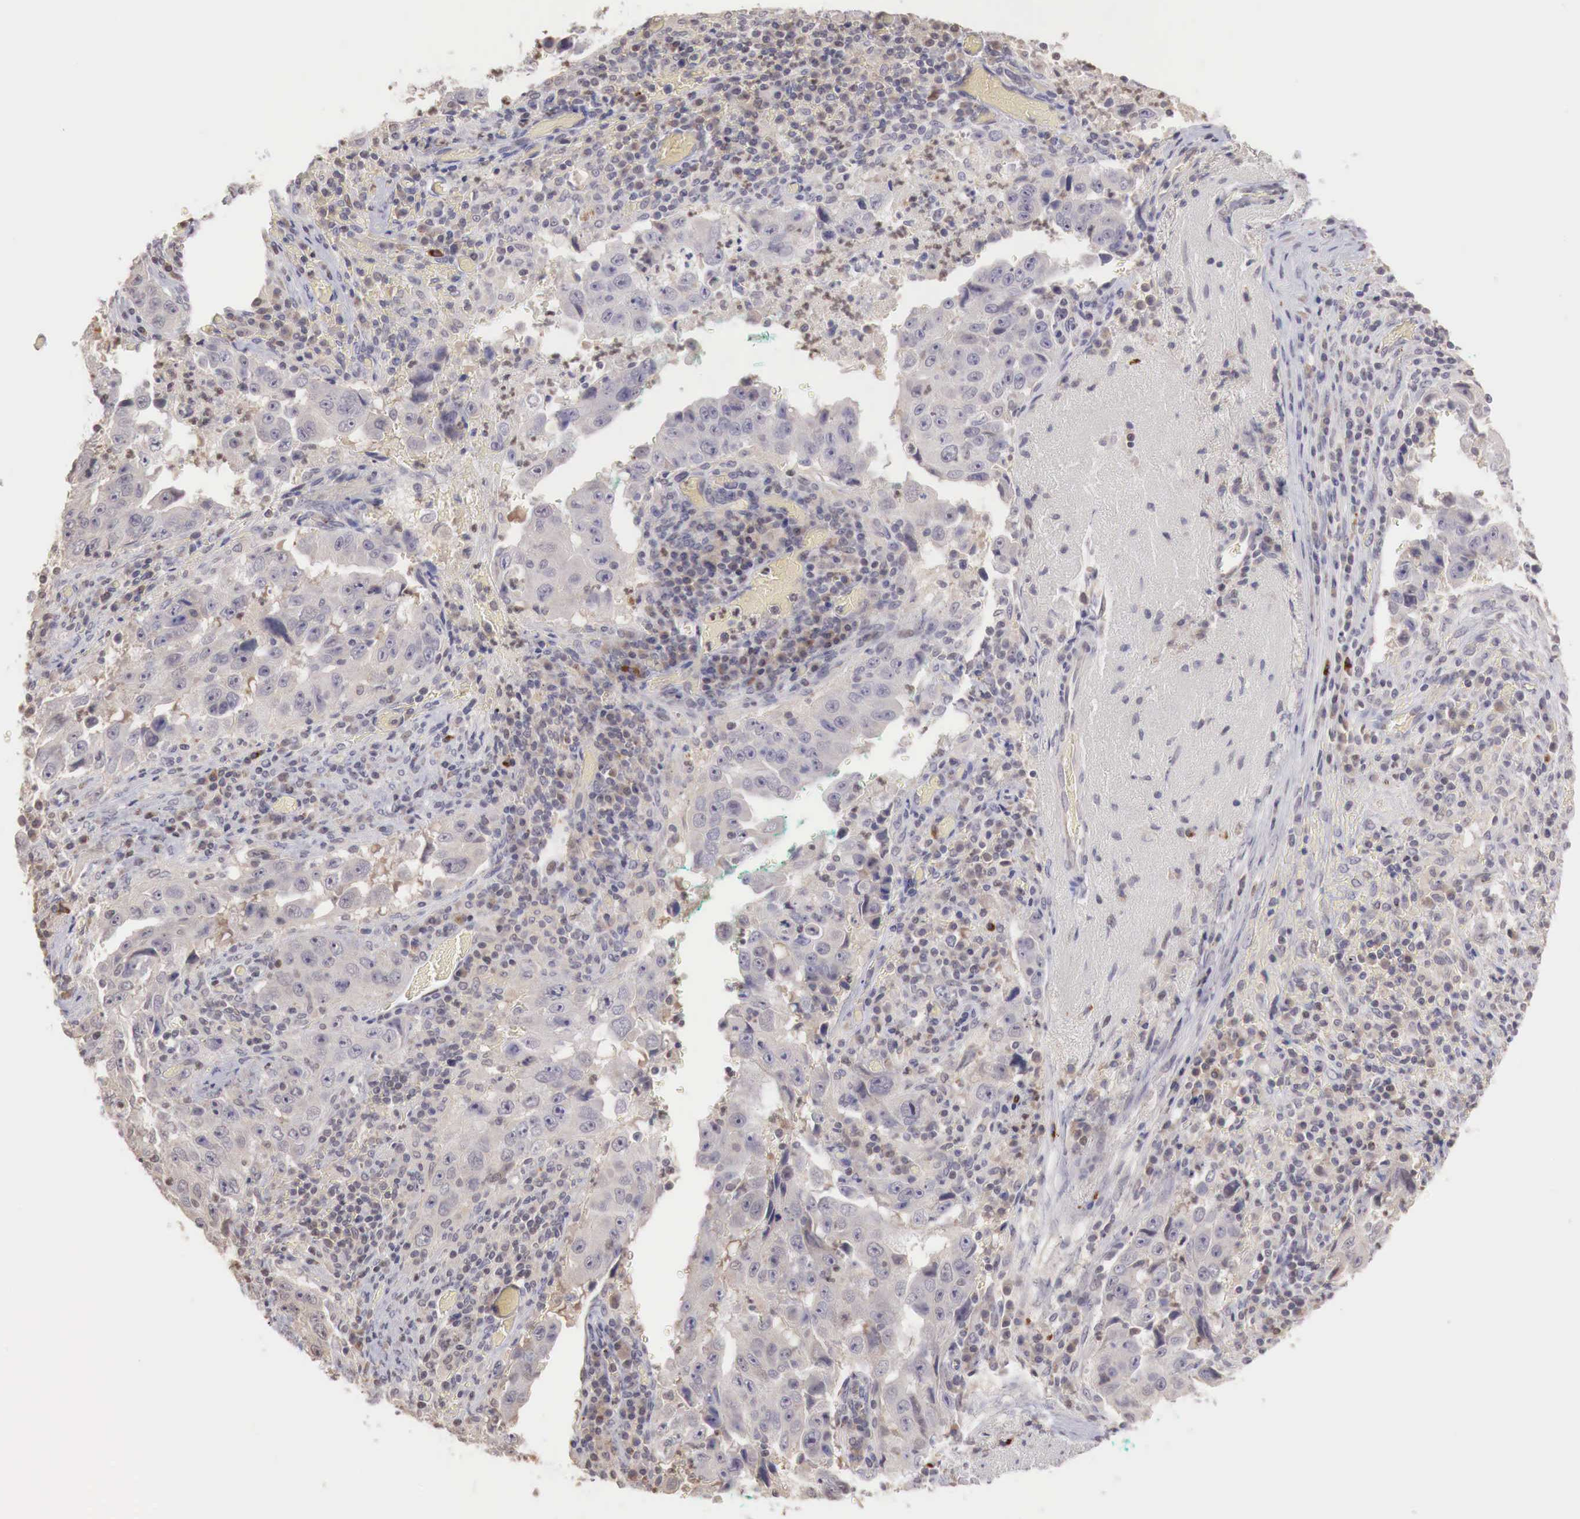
{"staining": {"intensity": "weak", "quantity": ">75%", "location": "cytoplasmic/membranous"}, "tissue": "lung cancer", "cell_type": "Tumor cells", "image_type": "cancer", "snomed": [{"axis": "morphology", "description": "Squamous cell carcinoma, NOS"}, {"axis": "topography", "description": "Lung"}], "caption": "Immunohistochemical staining of human lung cancer (squamous cell carcinoma) exhibits weak cytoplasmic/membranous protein positivity in about >75% of tumor cells.", "gene": "TBC1D9", "patient": {"sex": "male", "age": 64}}